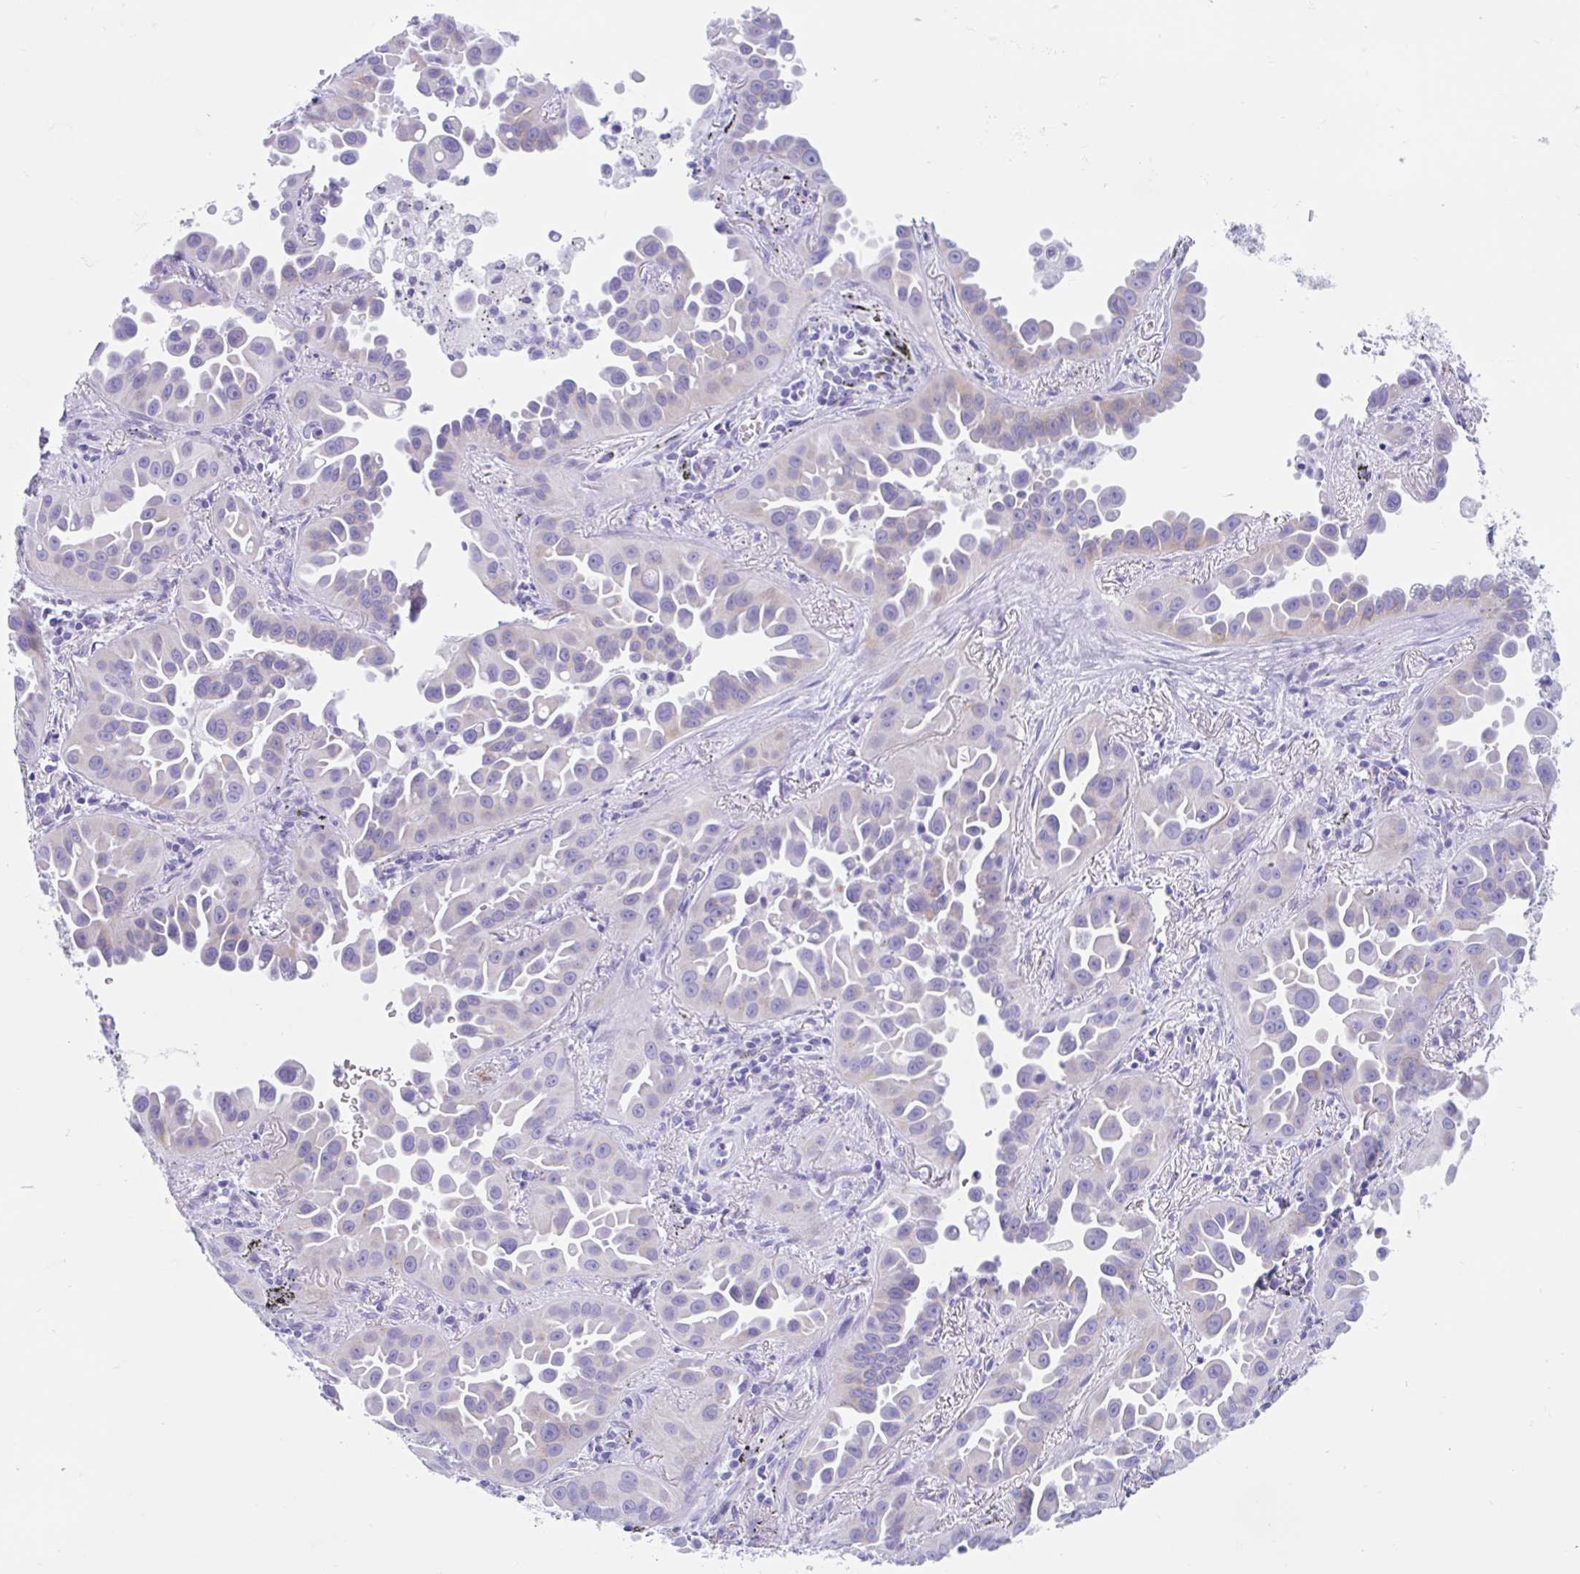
{"staining": {"intensity": "negative", "quantity": "none", "location": "none"}, "tissue": "lung cancer", "cell_type": "Tumor cells", "image_type": "cancer", "snomed": [{"axis": "morphology", "description": "Adenocarcinoma, NOS"}, {"axis": "topography", "description": "Lung"}], "caption": "Tumor cells show no significant positivity in lung cancer (adenocarcinoma).", "gene": "CPTP", "patient": {"sex": "male", "age": 68}}